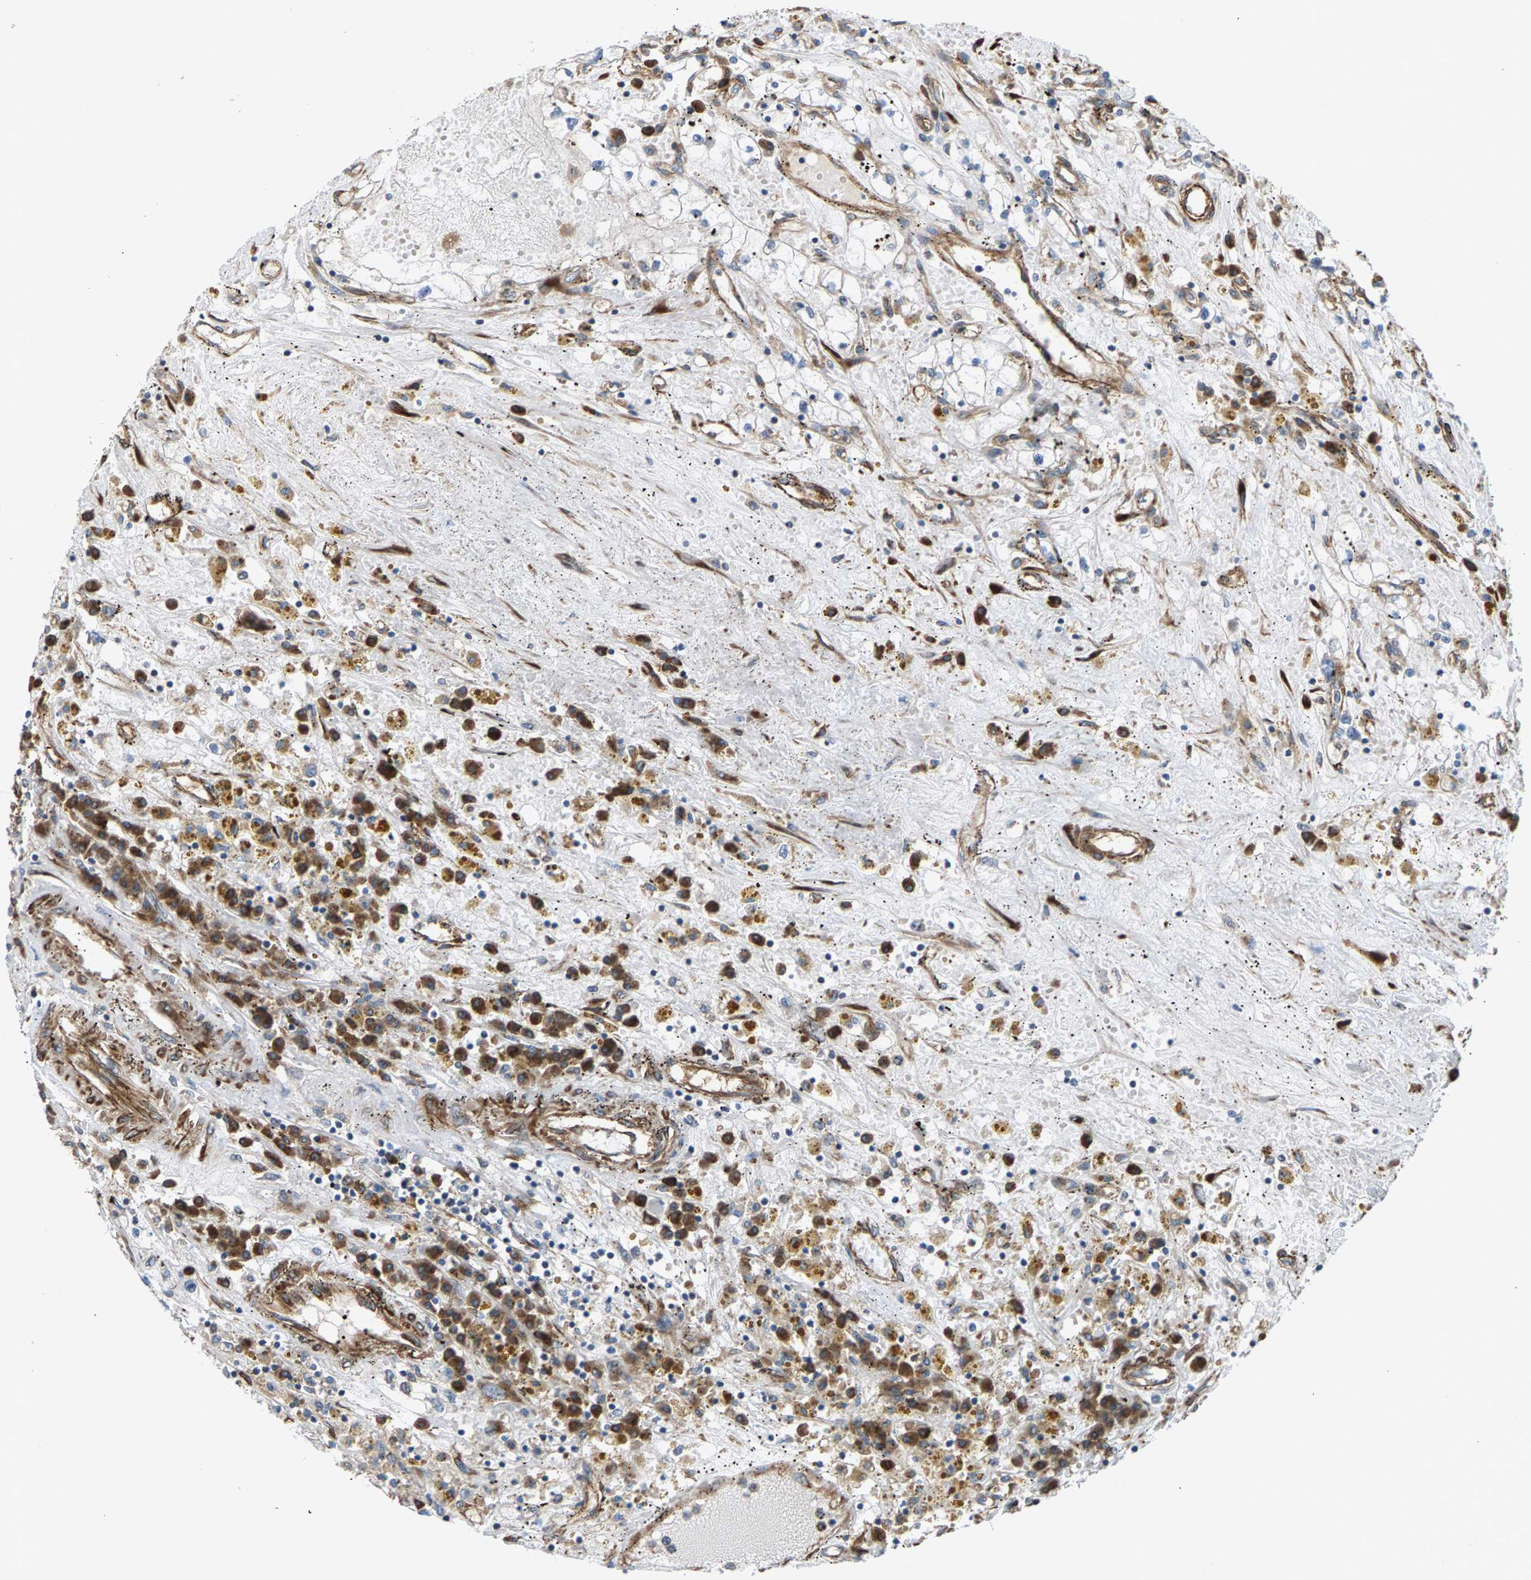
{"staining": {"intensity": "negative", "quantity": "none", "location": "none"}, "tissue": "renal cancer", "cell_type": "Tumor cells", "image_type": "cancer", "snomed": [{"axis": "morphology", "description": "Adenocarcinoma, NOS"}, {"axis": "topography", "description": "Kidney"}], "caption": "There is no significant positivity in tumor cells of renal adenocarcinoma.", "gene": "PDCL", "patient": {"sex": "male", "age": 56}}